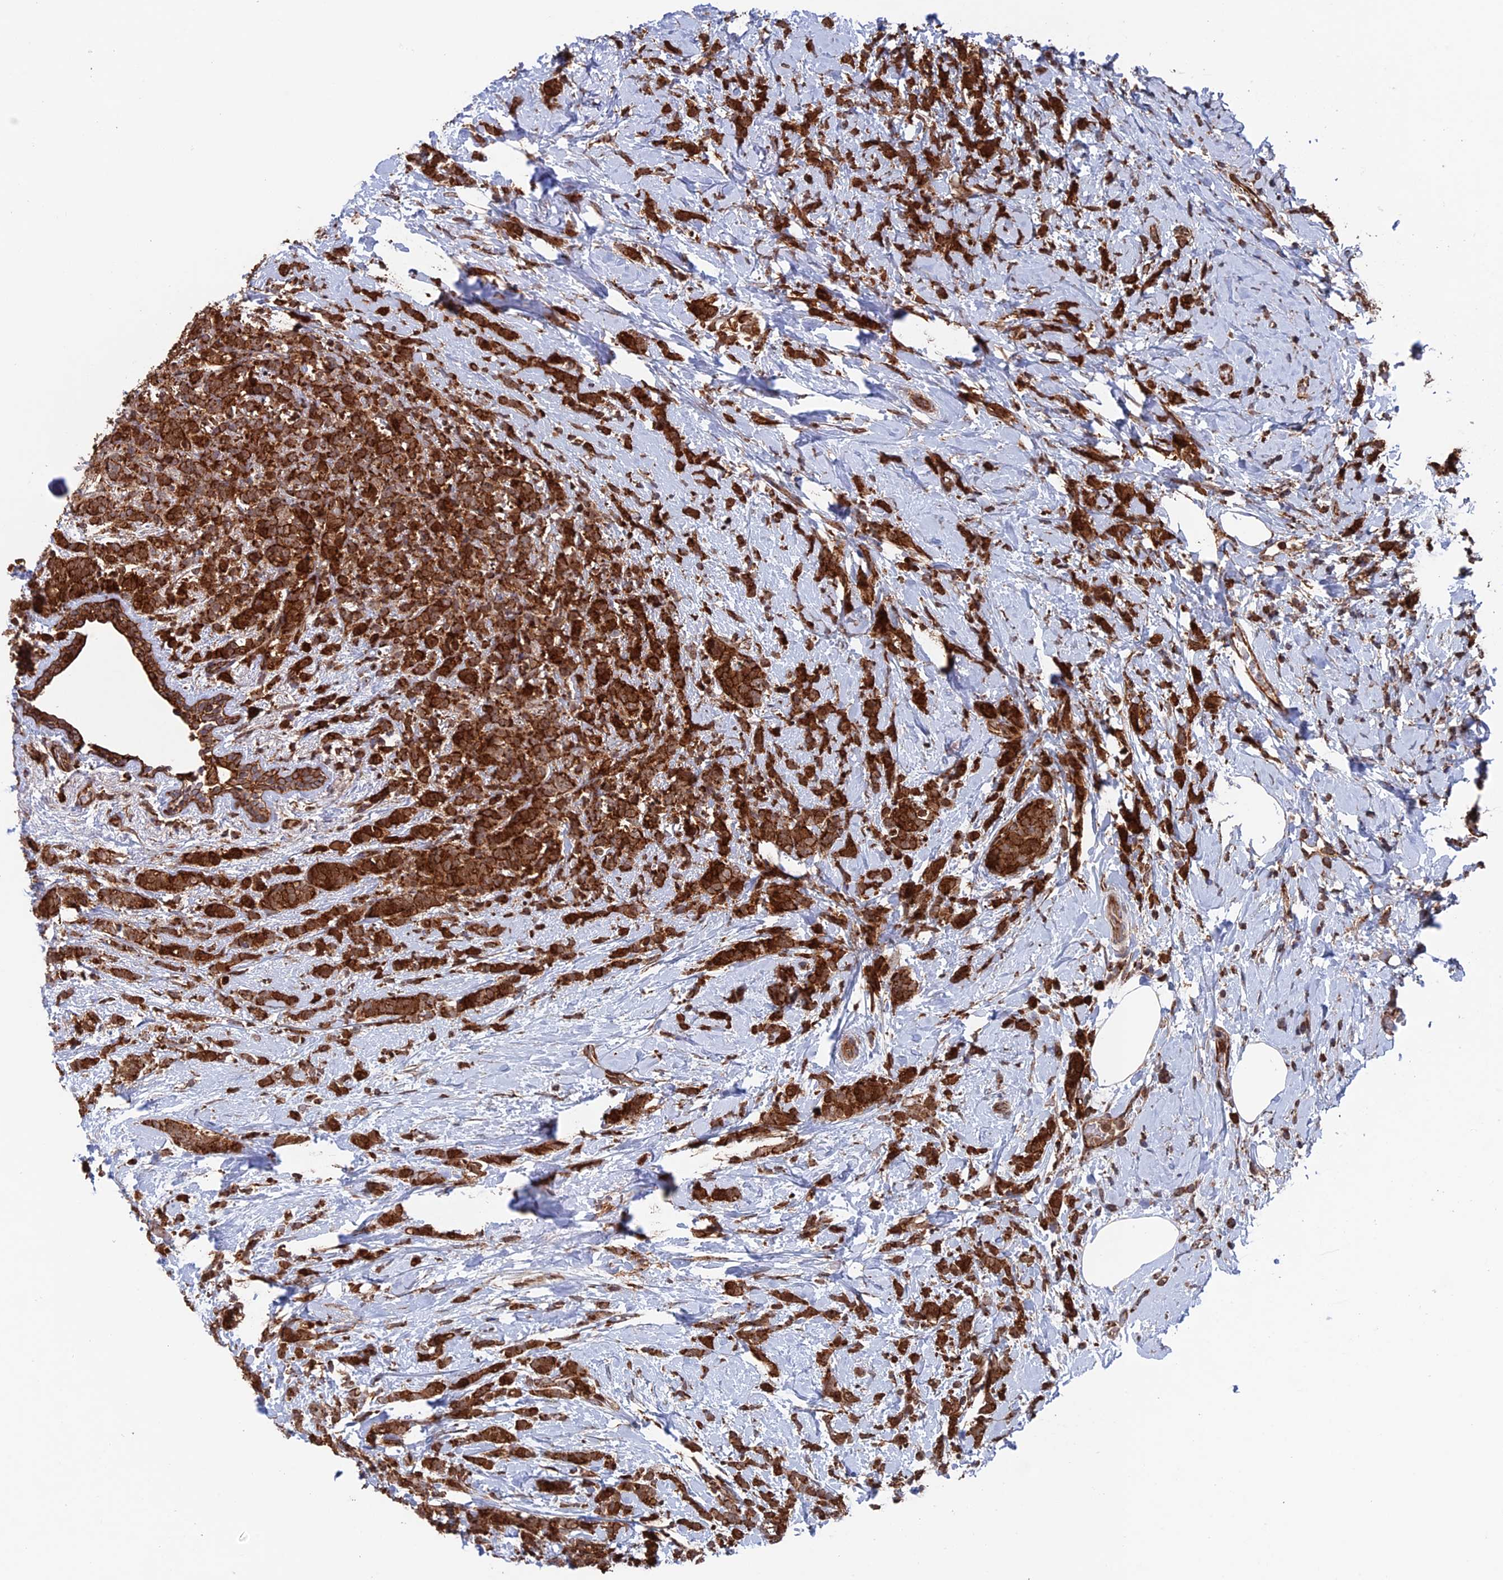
{"staining": {"intensity": "strong", "quantity": ">75%", "location": "cytoplasmic/membranous"}, "tissue": "breast cancer", "cell_type": "Tumor cells", "image_type": "cancer", "snomed": [{"axis": "morphology", "description": "Lobular carcinoma"}, {"axis": "topography", "description": "Breast"}], "caption": "The micrograph demonstrates staining of lobular carcinoma (breast), revealing strong cytoplasmic/membranous protein staining (brown color) within tumor cells. (IHC, brightfield microscopy, high magnification).", "gene": "DTYMK", "patient": {"sex": "female", "age": 58}}